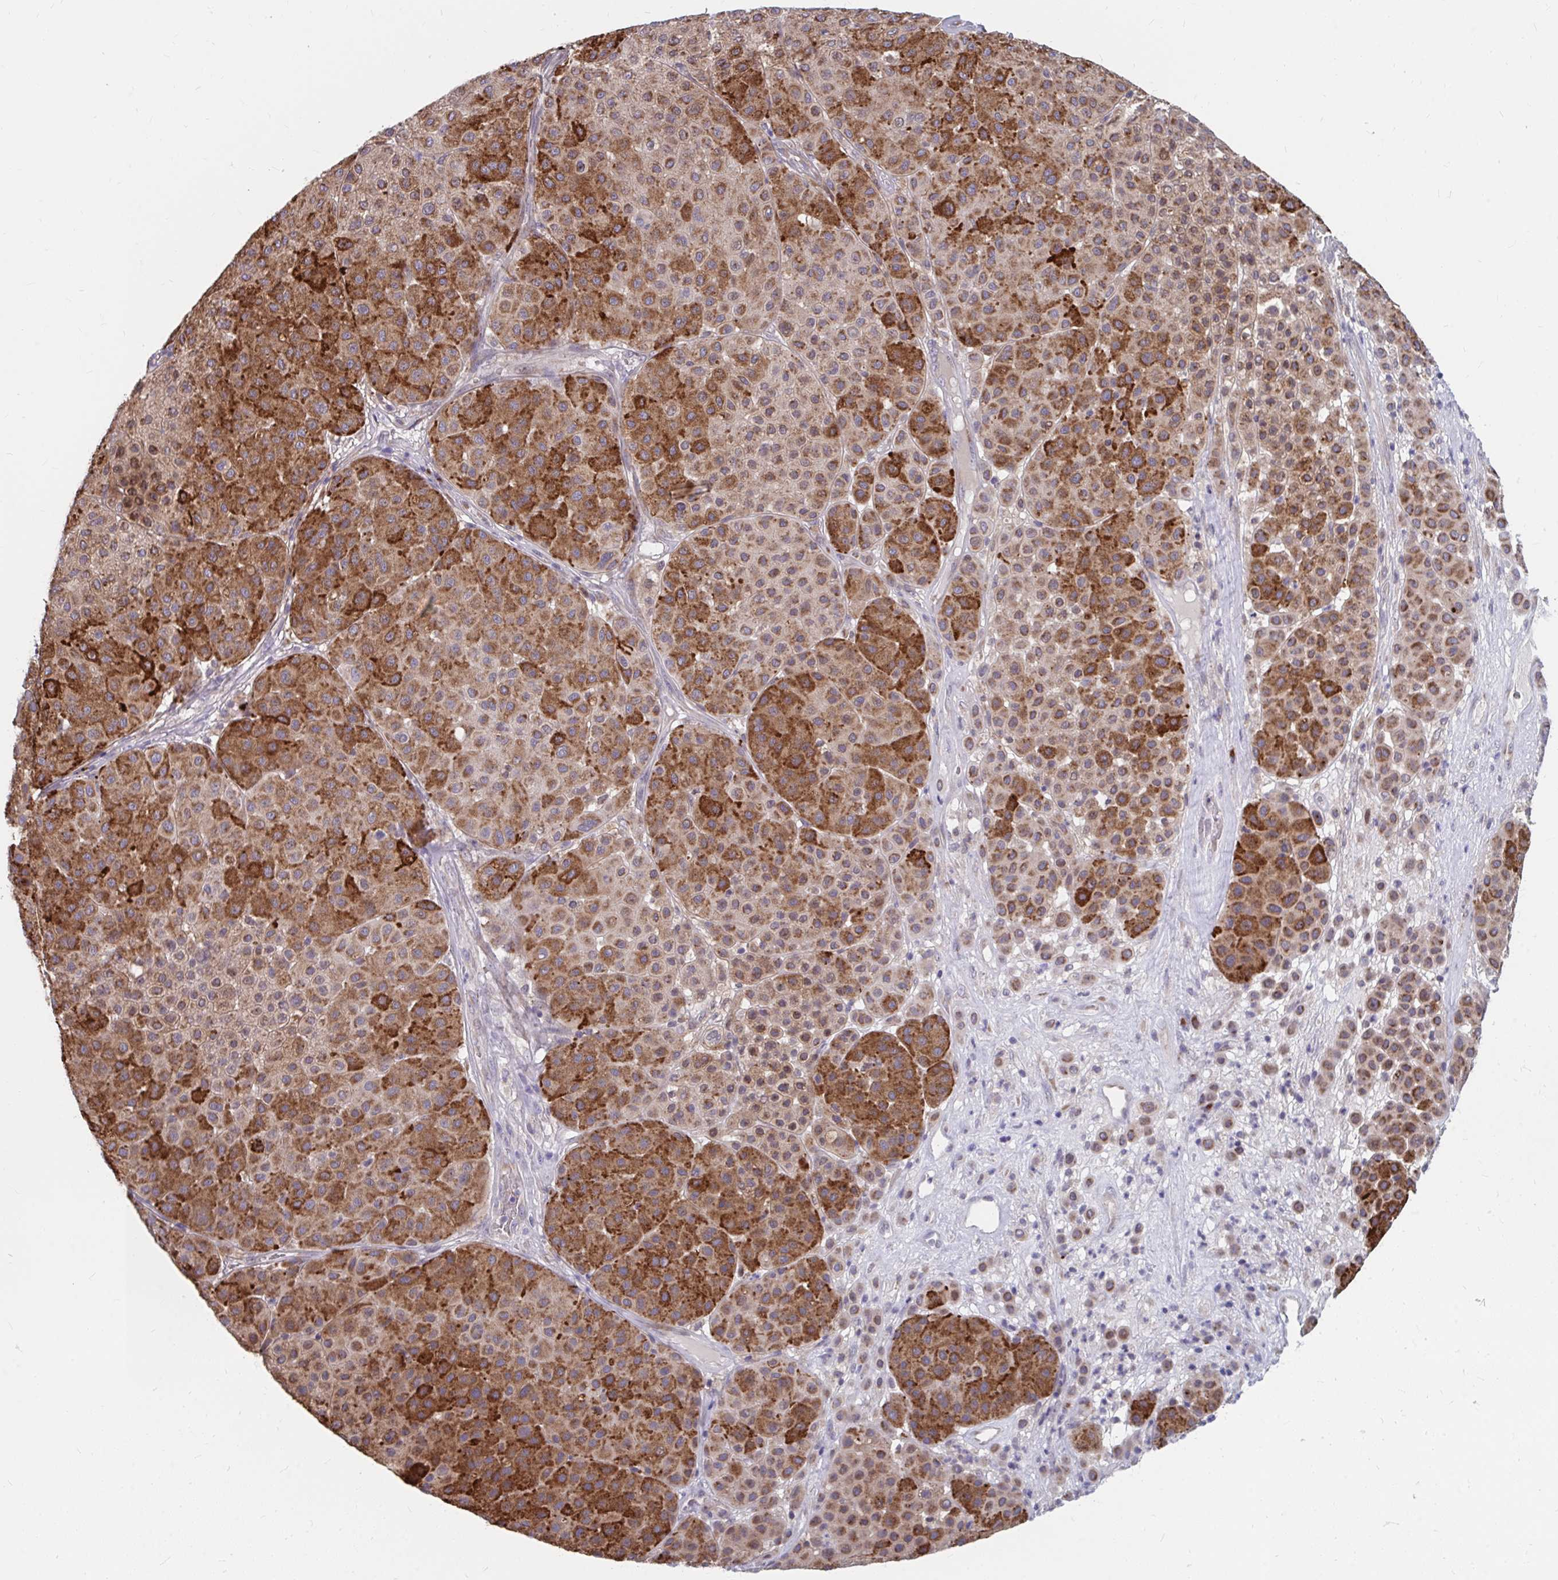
{"staining": {"intensity": "strong", "quantity": ">75%", "location": "cytoplasmic/membranous"}, "tissue": "melanoma", "cell_type": "Tumor cells", "image_type": "cancer", "snomed": [{"axis": "morphology", "description": "Malignant melanoma, Metastatic site"}, {"axis": "topography", "description": "Smooth muscle"}], "caption": "Brown immunohistochemical staining in malignant melanoma (metastatic site) shows strong cytoplasmic/membranous positivity in approximately >75% of tumor cells.", "gene": "PABIR3", "patient": {"sex": "male", "age": 41}}